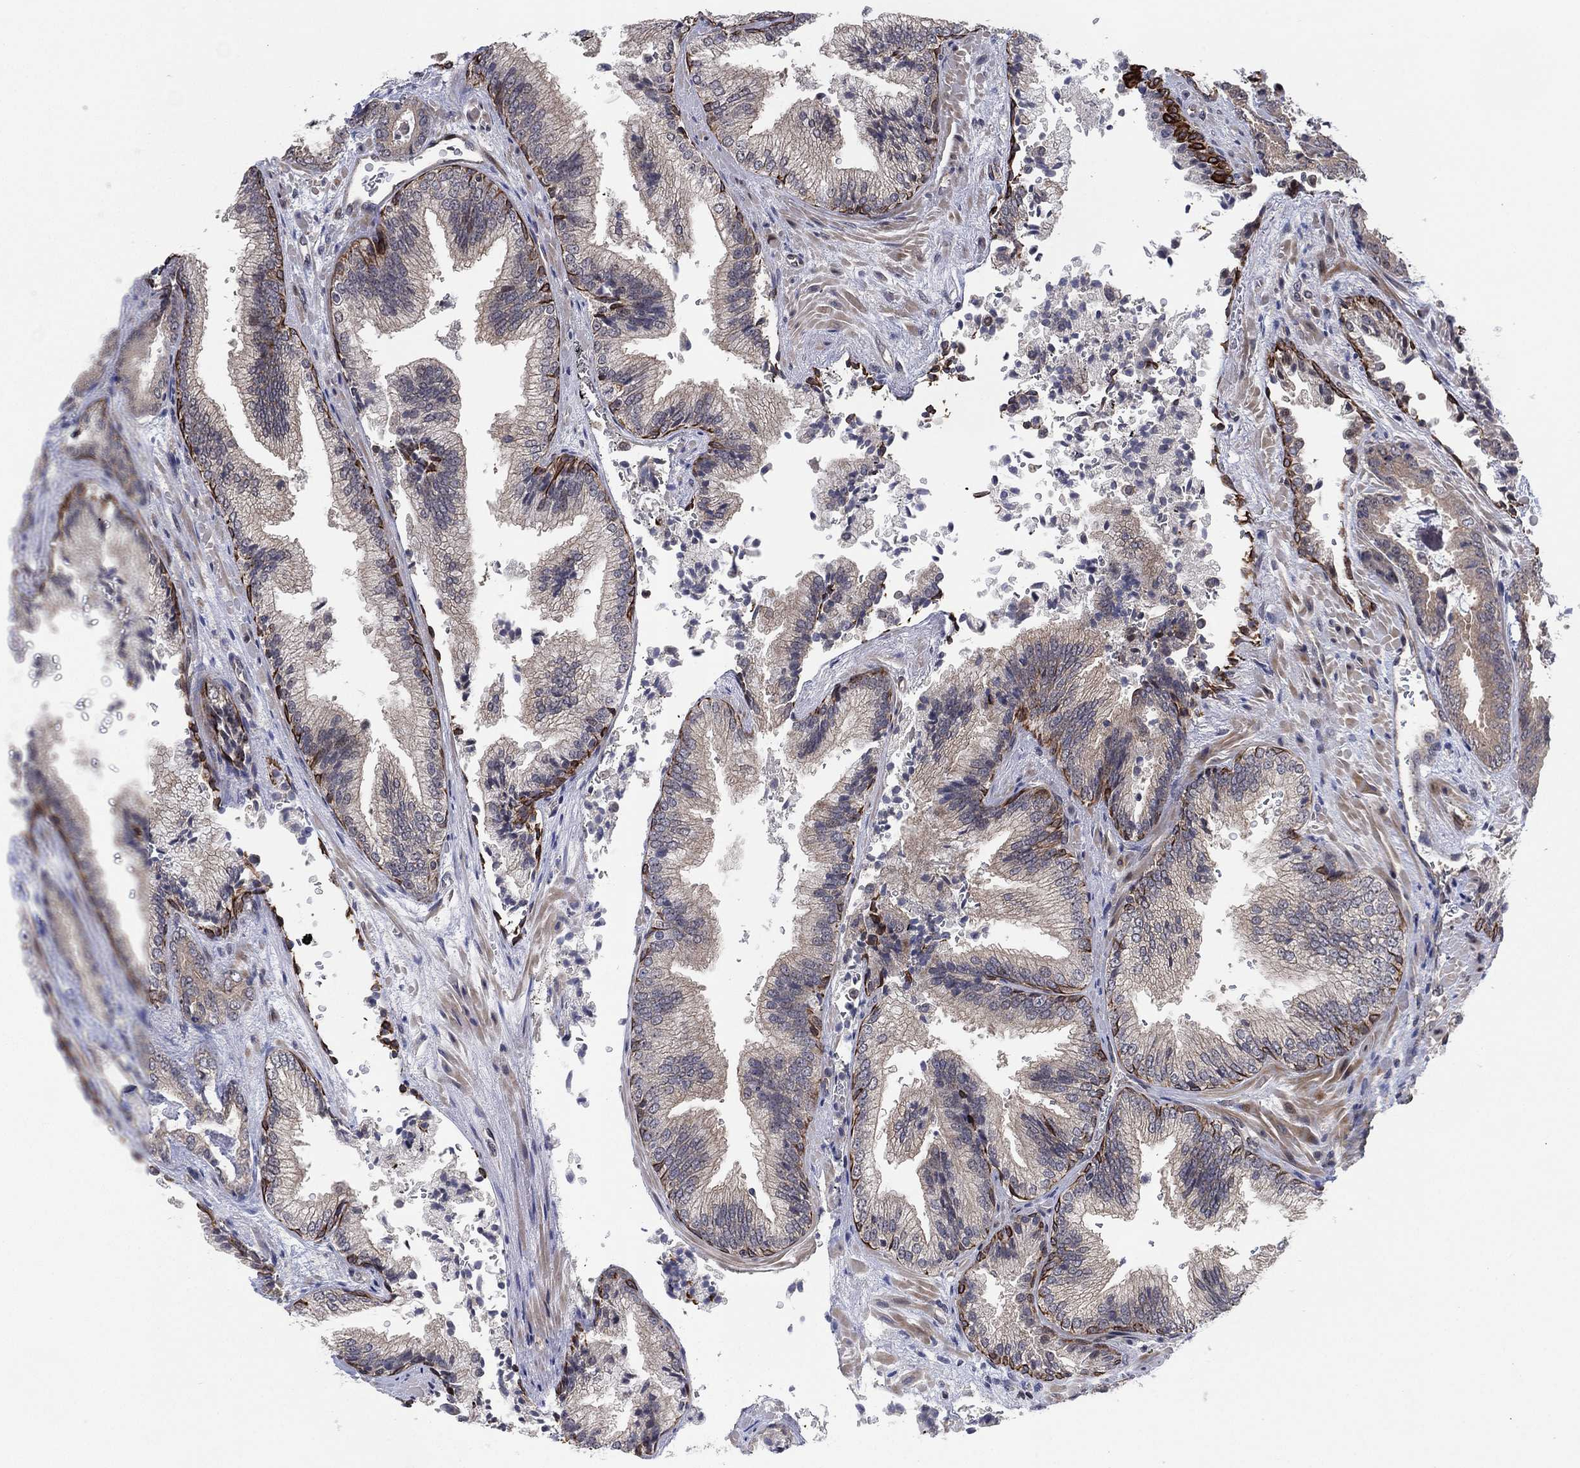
{"staining": {"intensity": "negative", "quantity": "none", "location": "none"}, "tissue": "prostate cancer", "cell_type": "Tumor cells", "image_type": "cancer", "snomed": [{"axis": "morphology", "description": "Adenocarcinoma, Low grade"}, {"axis": "topography", "description": "Prostate"}], "caption": "Immunohistochemistry (IHC) of human prostate adenocarcinoma (low-grade) displays no staining in tumor cells.", "gene": "TMCO1", "patient": {"sex": "male", "age": 68}}